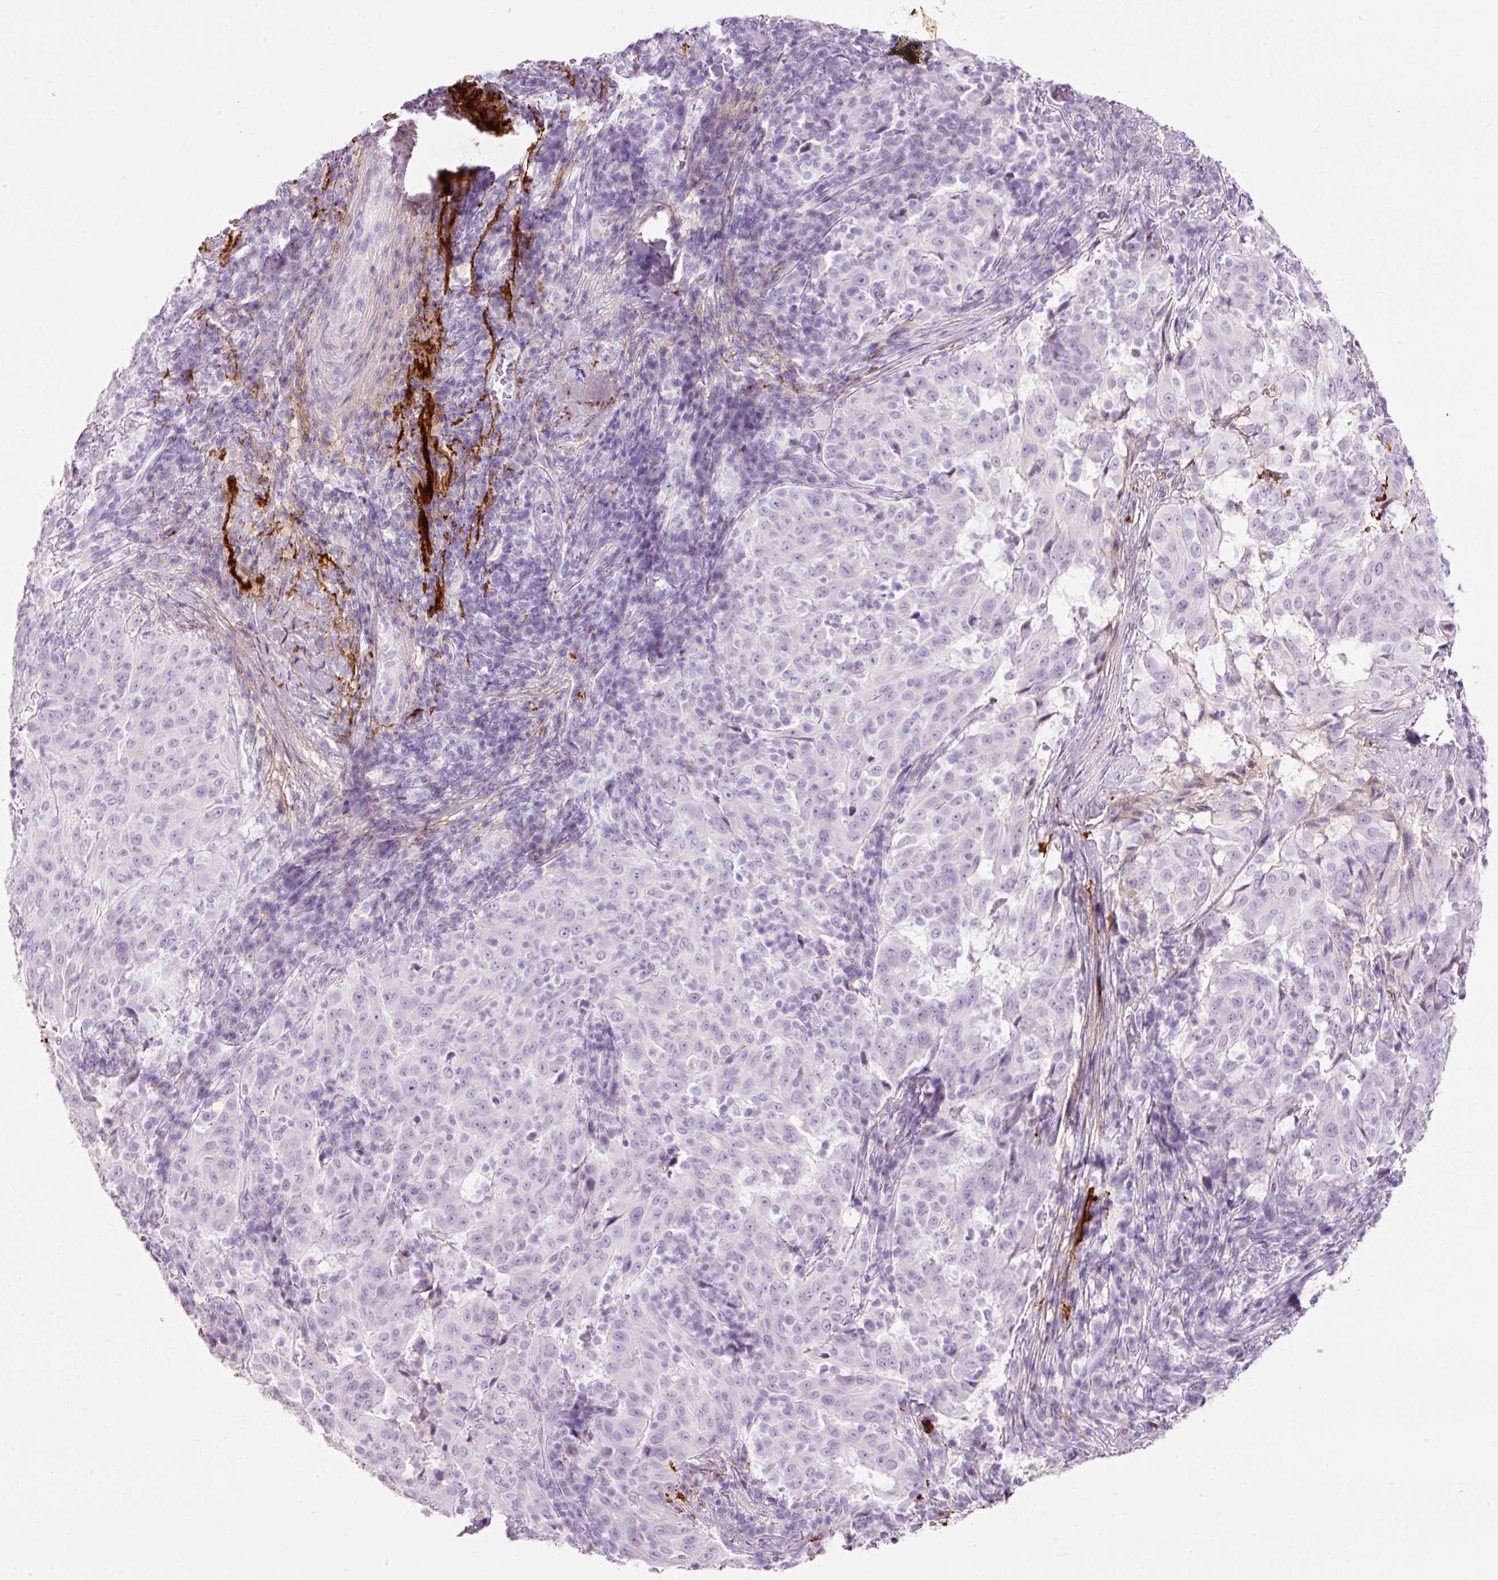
{"staining": {"intensity": "negative", "quantity": "none", "location": "none"}, "tissue": "pancreatic cancer", "cell_type": "Tumor cells", "image_type": "cancer", "snomed": [{"axis": "morphology", "description": "Adenocarcinoma, NOS"}, {"axis": "topography", "description": "Pancreas"}], "caption": "The photomicrograph exhibits no staining of tumor cells in pancreatic cancer.", "gene": "MFAP4", "patient": {"sex": "male", "age": 63}}